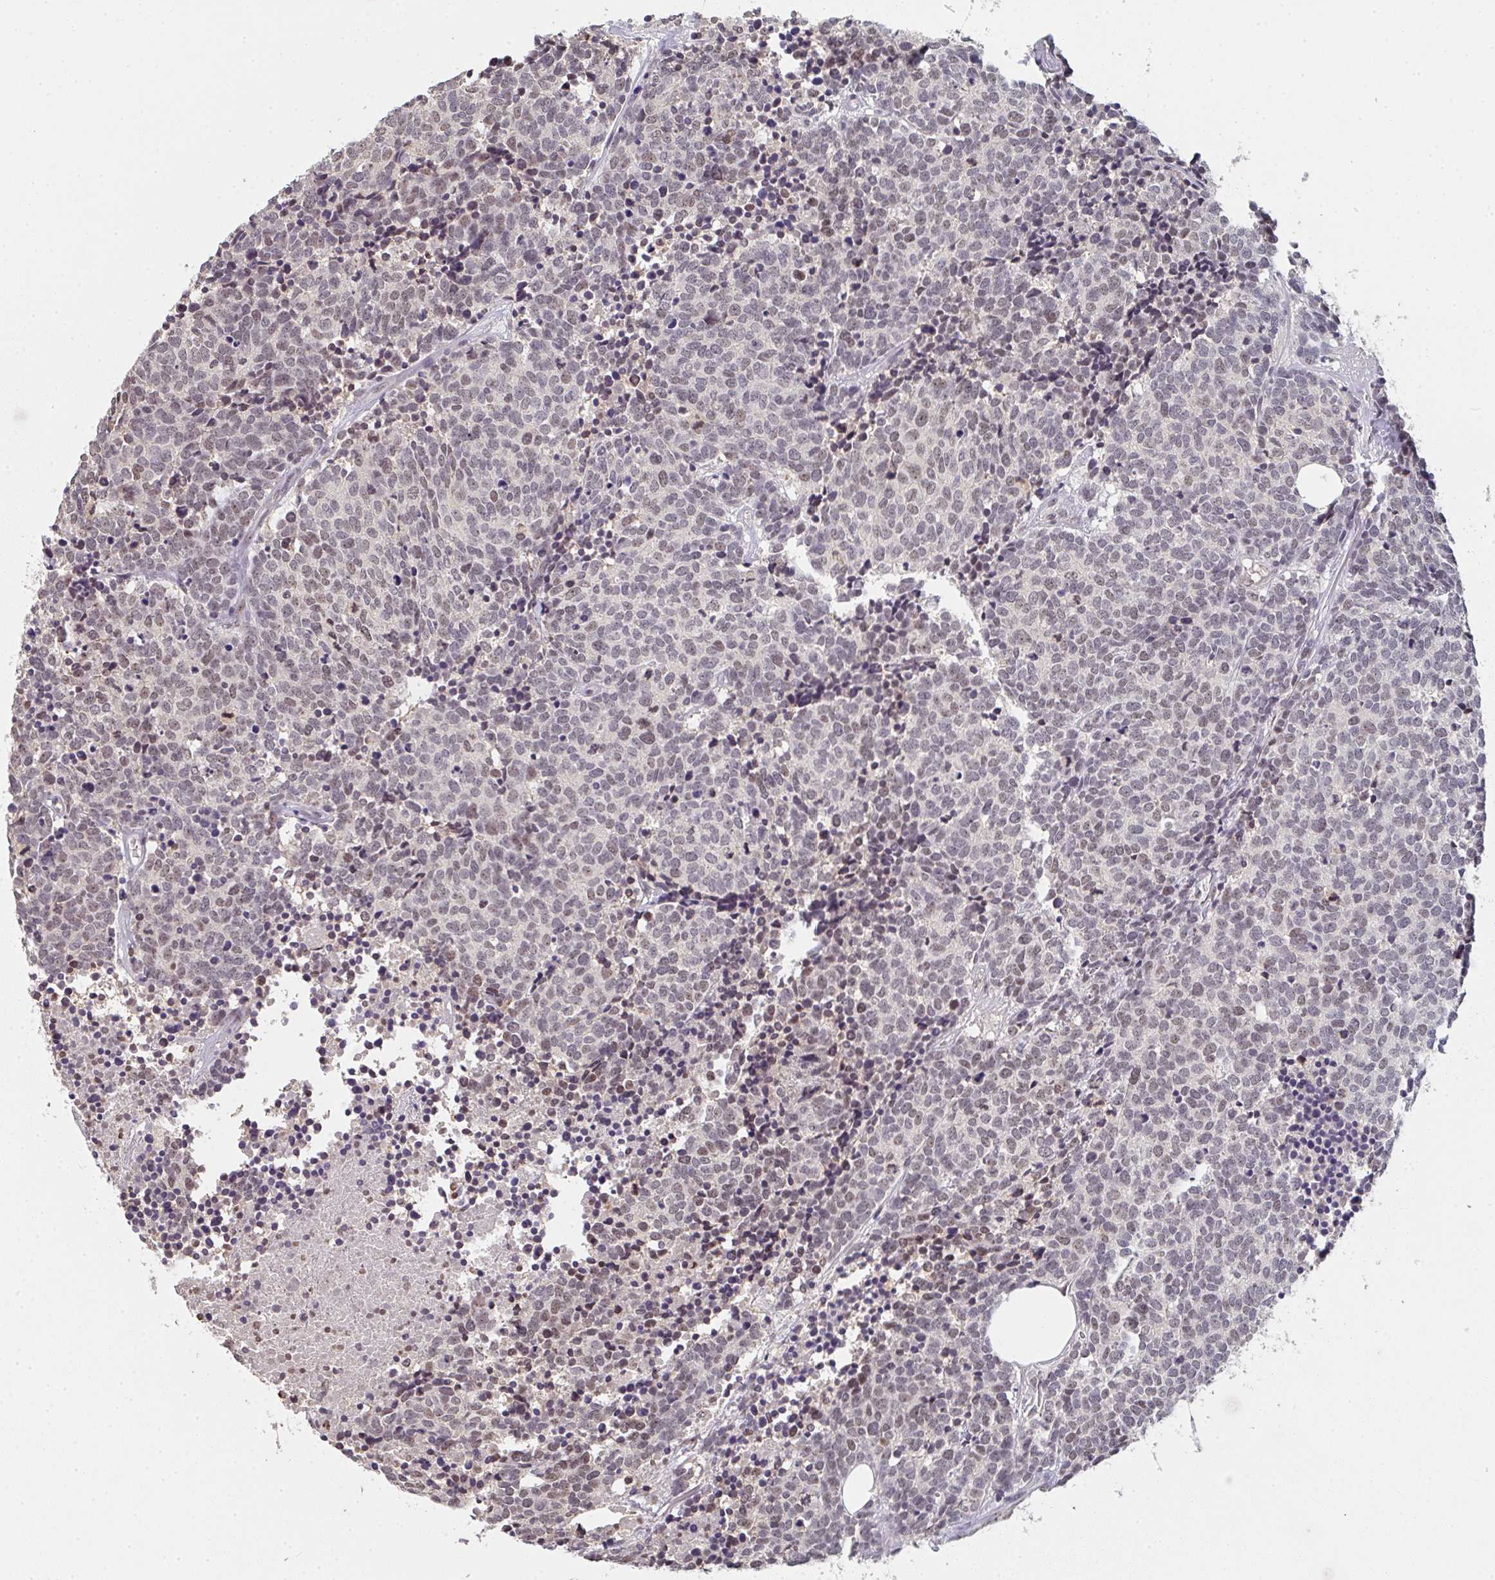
{"staining": {"intensity": "weak", "quantity": ">75%", "location": "nuclear"}, "tissue": "carcinoid", "cell_type": "Tumor cells", "image_type": "cancer", "snomed": [{"axis": "morphology", "description": "Carcinoid, malignant, NOS"}, {"axis": "topography", "description": "Skin"}], "caption": "Immunohistochemistry micrograph of neoplastic tissue: carcinoid (malignant) stained using immunohistochemistry (IHC) exhibits low levels of weak protein expression localized specifically in the nuclear of tumor cells, appearing as a nuclear brown color.", "gene": "DKC1", "patient": {"sex": "female", "age": 79}}